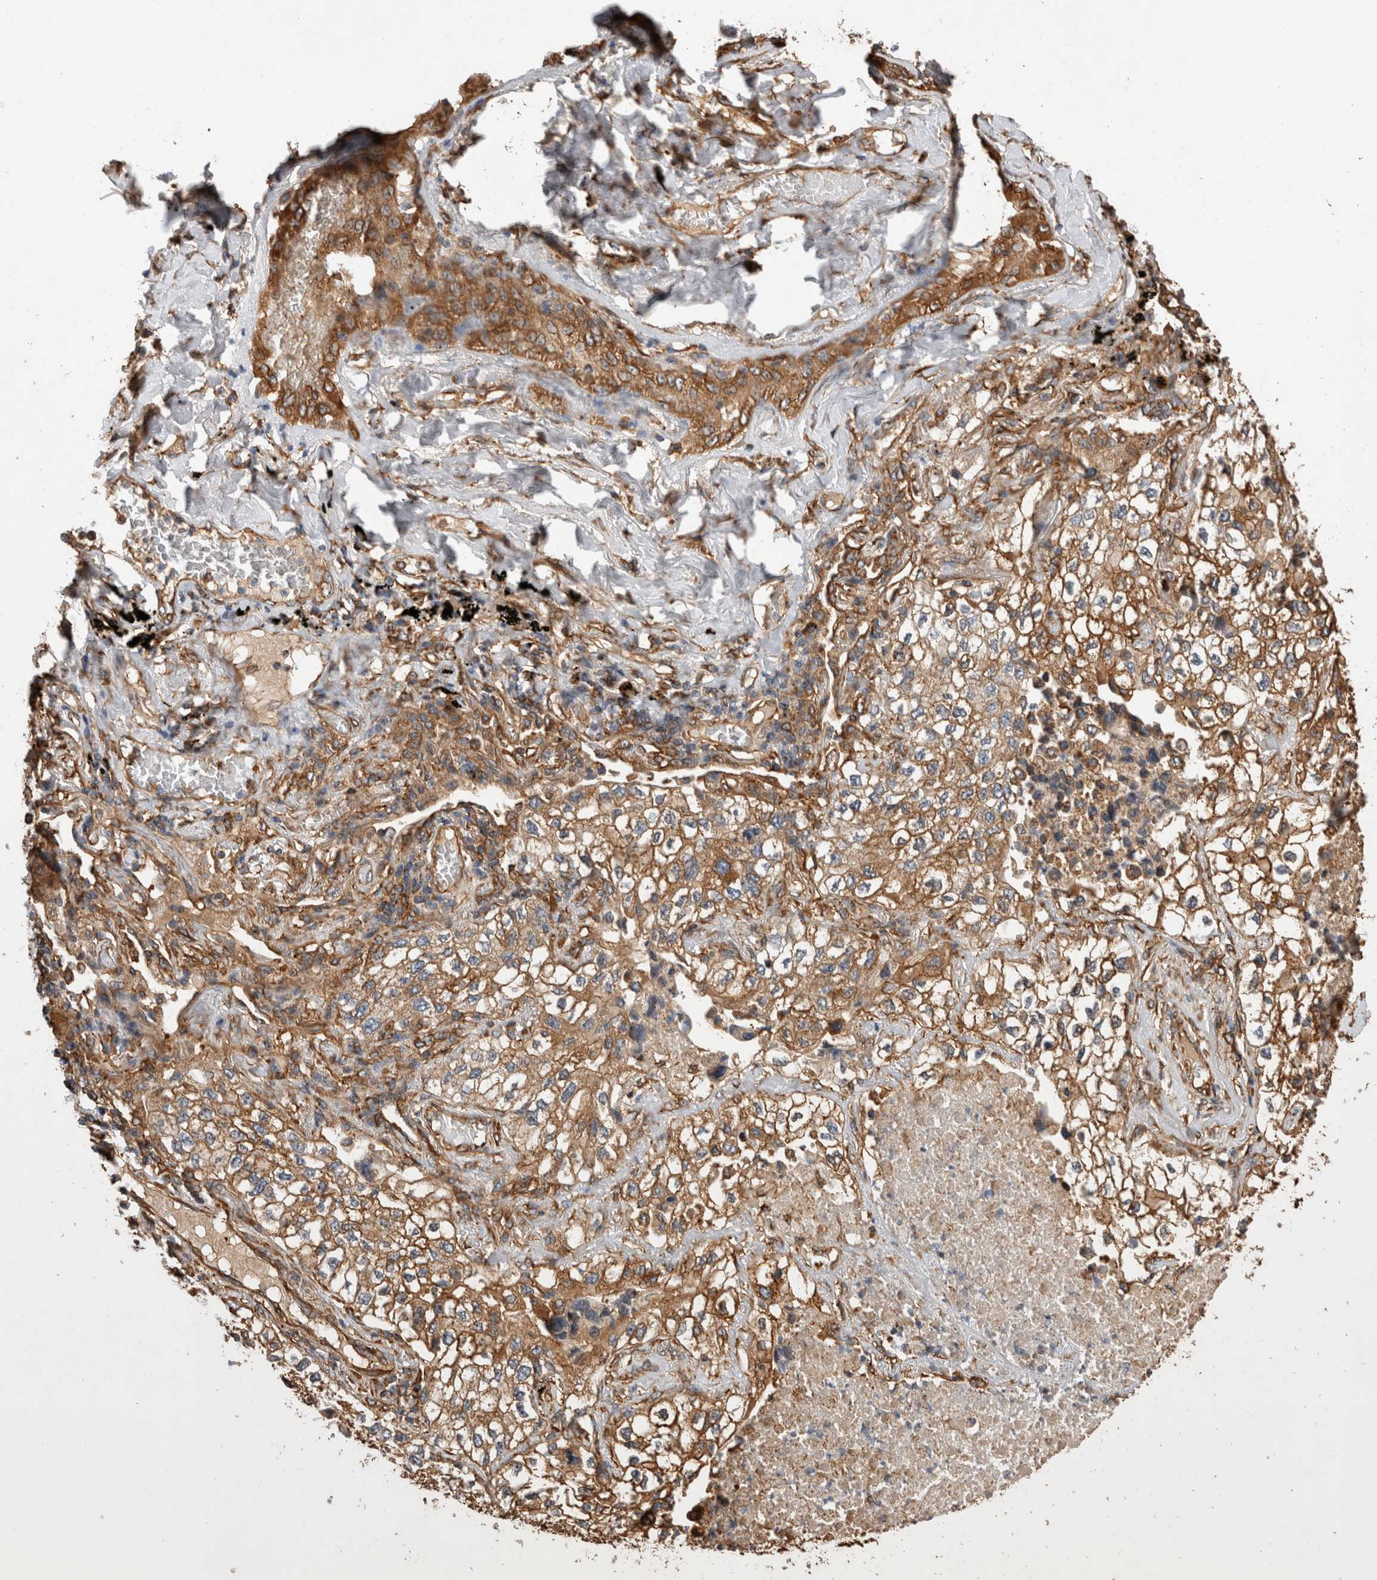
{"staining": {"intensity": "moderate", "quantity": ">75%", "location": "cytoplasmic/membranous"}, "tissue": "lung cancer", "cell_type": "Tumor cells", "image_type": "cancer", "snomed": [{"axis": "morphology", "description": "Adenocarcinoma, NOS"}, {"axis": "topography", "description": "Lung"}], "caption": "This is a micrograph of immunohistochemistry (IHC) staining of lung adenocarcinoma, which shows moderate staining in the cytoplasmic/membranous of tumor cells.", "gene": "ZNF397", "patient": {"sex": "male", "age": 63}}